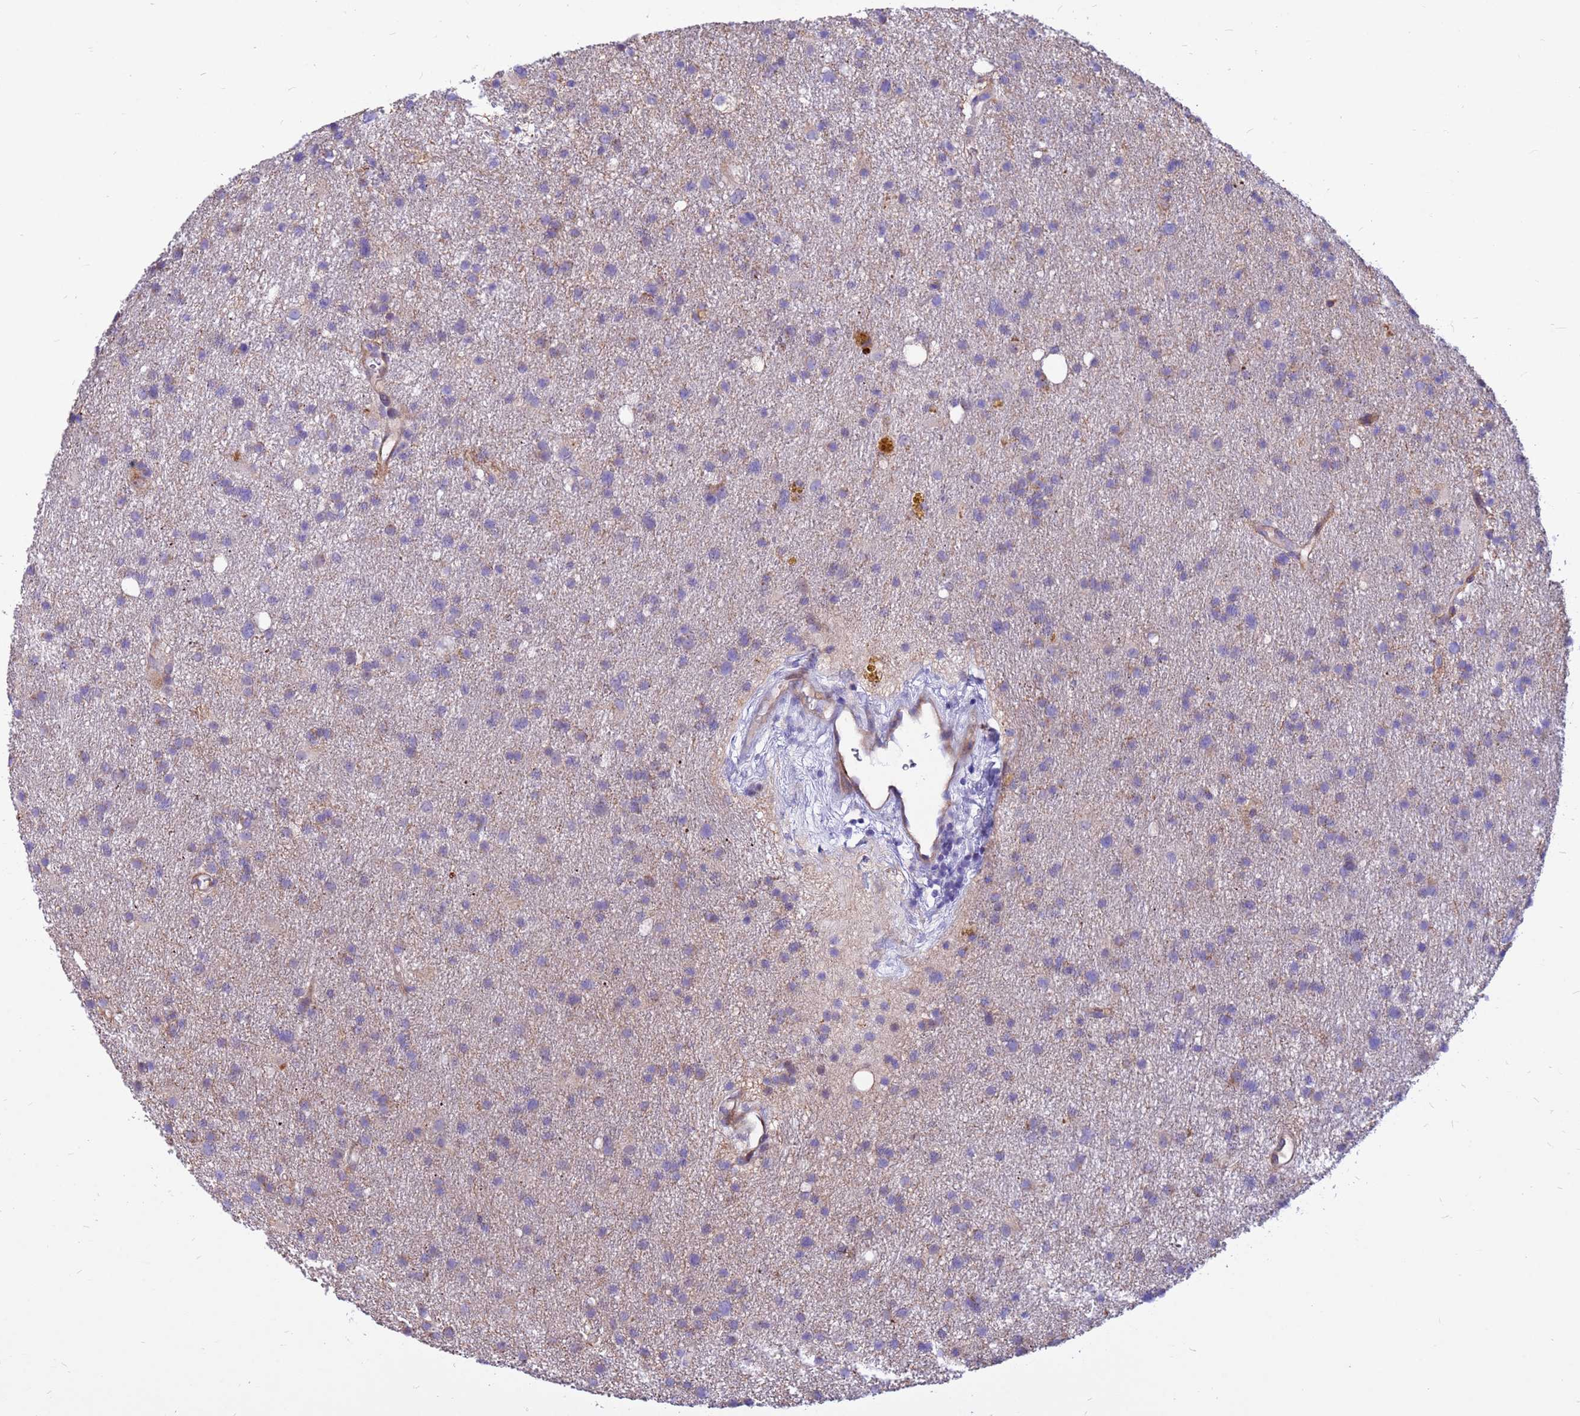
{"staining": {"intensity": "weak", "quantity": "<25%", "location": "cytoplasmic/membranous"}, "tissue": "glioma", "cell_type": "Tumor cells", "image_type": "cancer", "snomed": [{"axis": "morphology", "description": "Glioma, malignant, High grade"}, {"axis": "topography", "description": "Brain"}], "caption": "DAB (3,3'-diaminobenzidine) immunohistochemical staining of glioma reveals no significant expression in tumor cells. The staining is performed using DAB brown chromogen with nuclei counter-stained in using hematoxylin.", "gene": "CRHBP", "patient": {"sex": "male", "age": 77}}